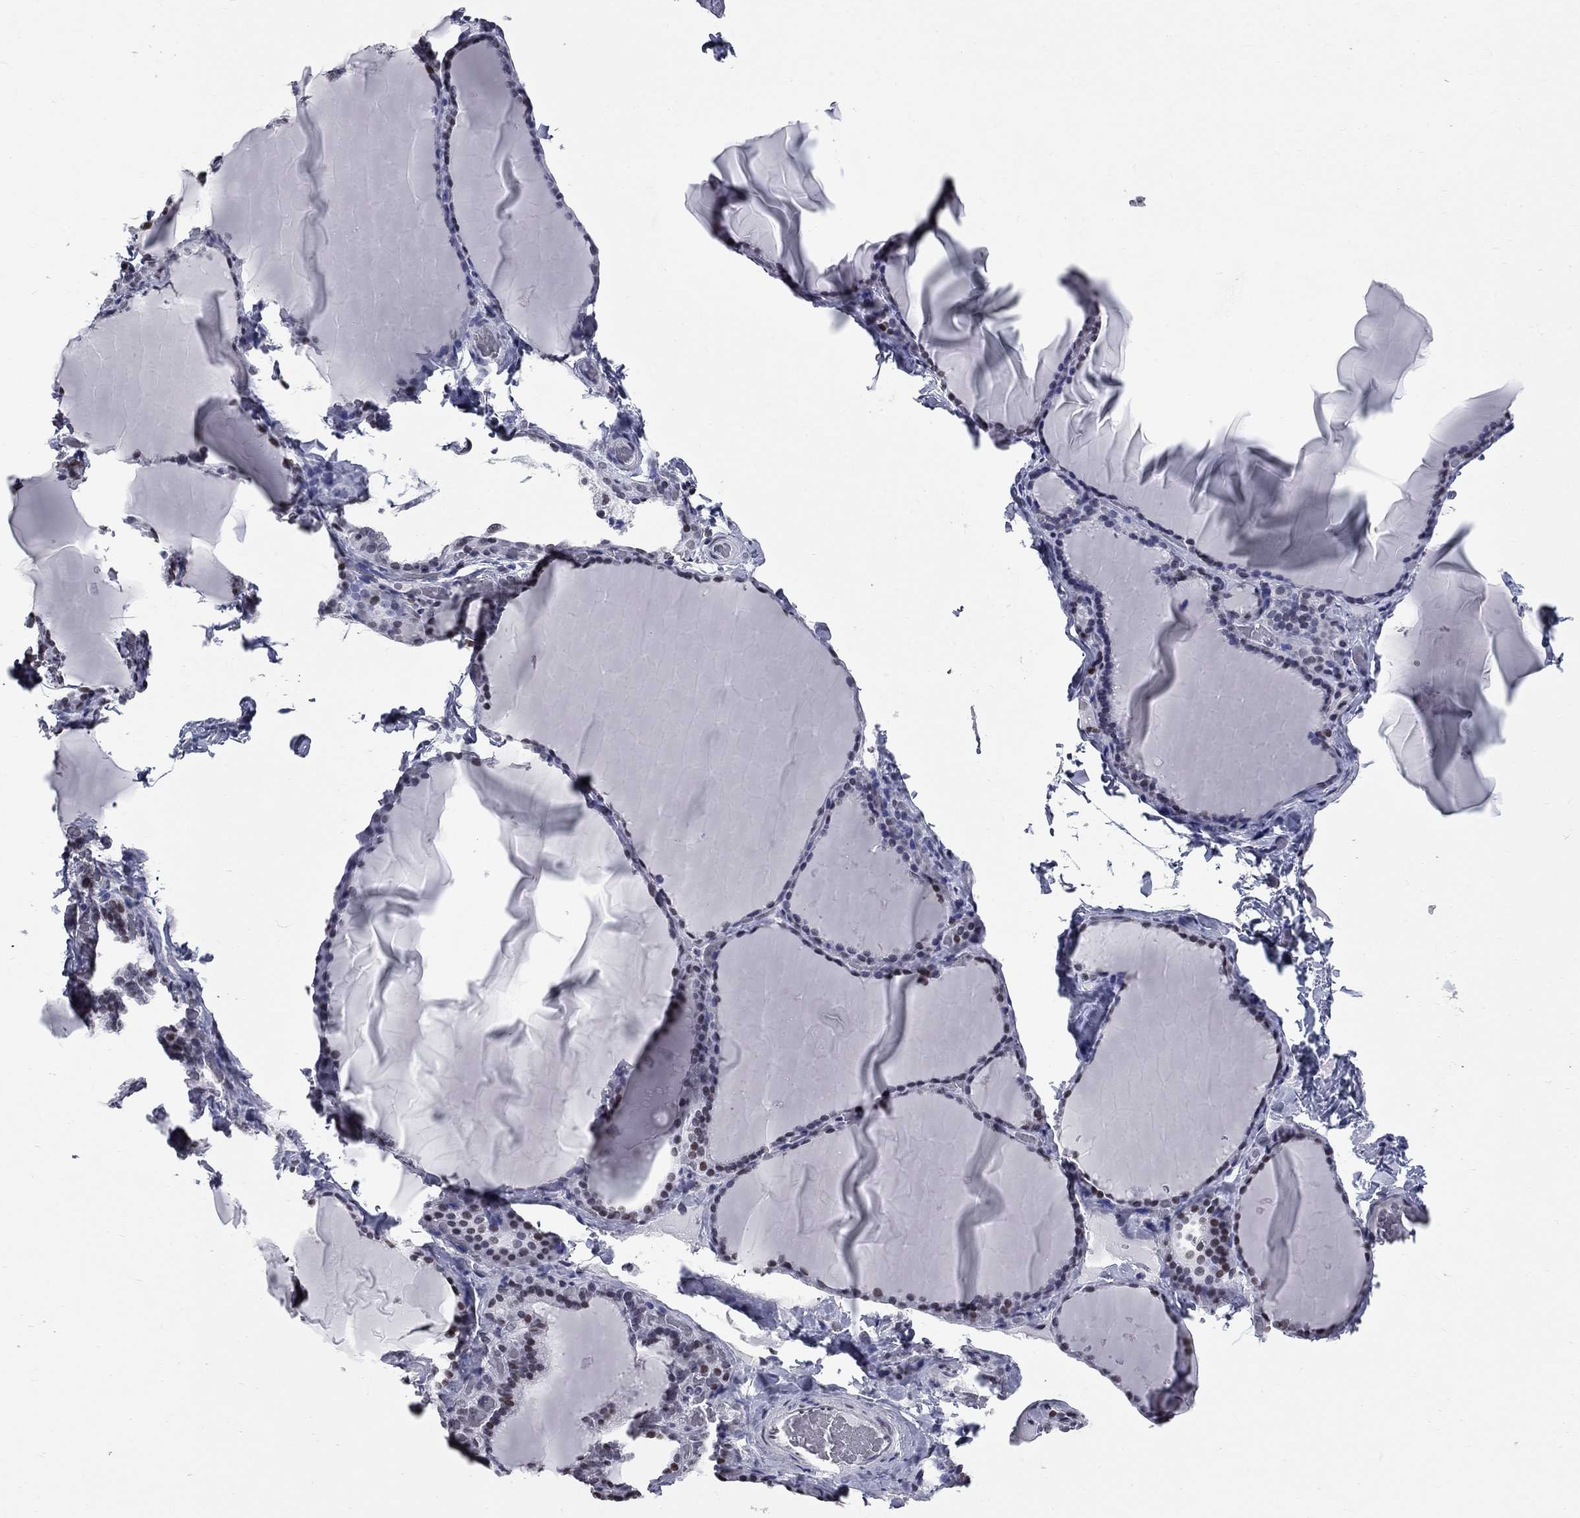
{"staining": {"intensity": "strong", "quantity": "<25%", "location": "nuclear"}, "tissue": "thyroid gland", "cell_type": "Glandular cells", "image_type": "normal", "snomed": [{"axis": "morphology", "description": "Normal tissue, NOS"}, {"axis": "morphology", "description": "Hyperplasia, NOS"}, {"axis": "topography", "description": "Thyroid gland"}], "caption": "IHC histopathology image of normal human thyroid gland stained for a protein (brown), which shows medium levels of strong nuclear positivity in approximately <25% of glandular cells.", "gene": "ZNF154", "patient": {"sex": "female", "age": 27}}